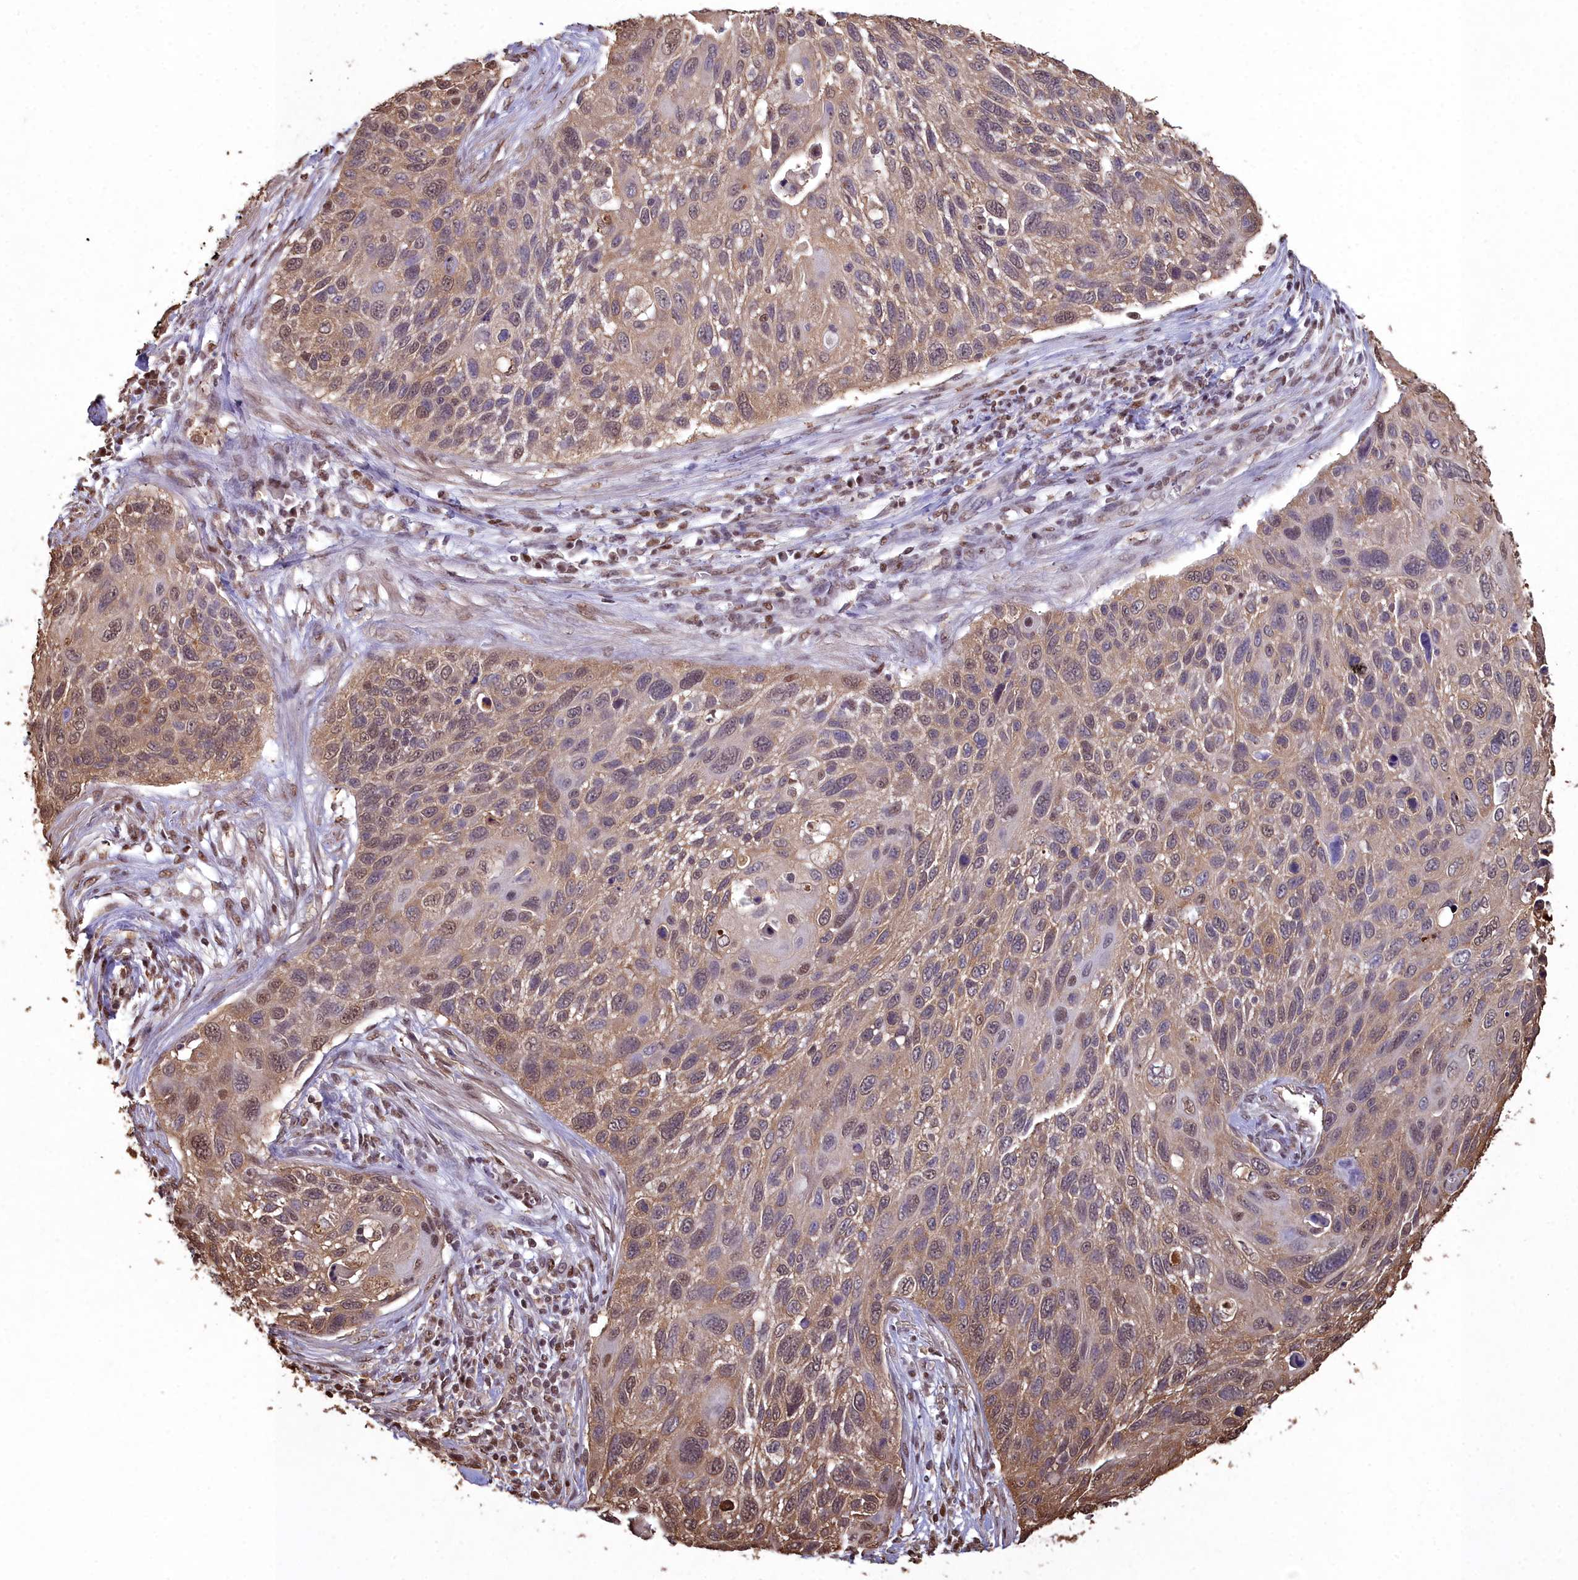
{"staining": {"intensity": "weak", "quantity": ">75%", "location": "cytoplasmic/membranous,nuclear"}, "tissue": "cervical cancer", "cell_type": "Tumor cells", "image_type": "cancer", "snomed": [{"axis": "morphology", "description": "Squamous cell carcinoma, NOS"}, {"axis": "topography", "description": "Cervix"}], "caption": "Approximately >75% of tumor cells in human cervical cancer display weak cytoplasmic/membranous and nuclear protein expression as visualized by brown immunohistochemical staining.", "gene": "GAPDH", "patient": {"sex": "female", "age": 70}}